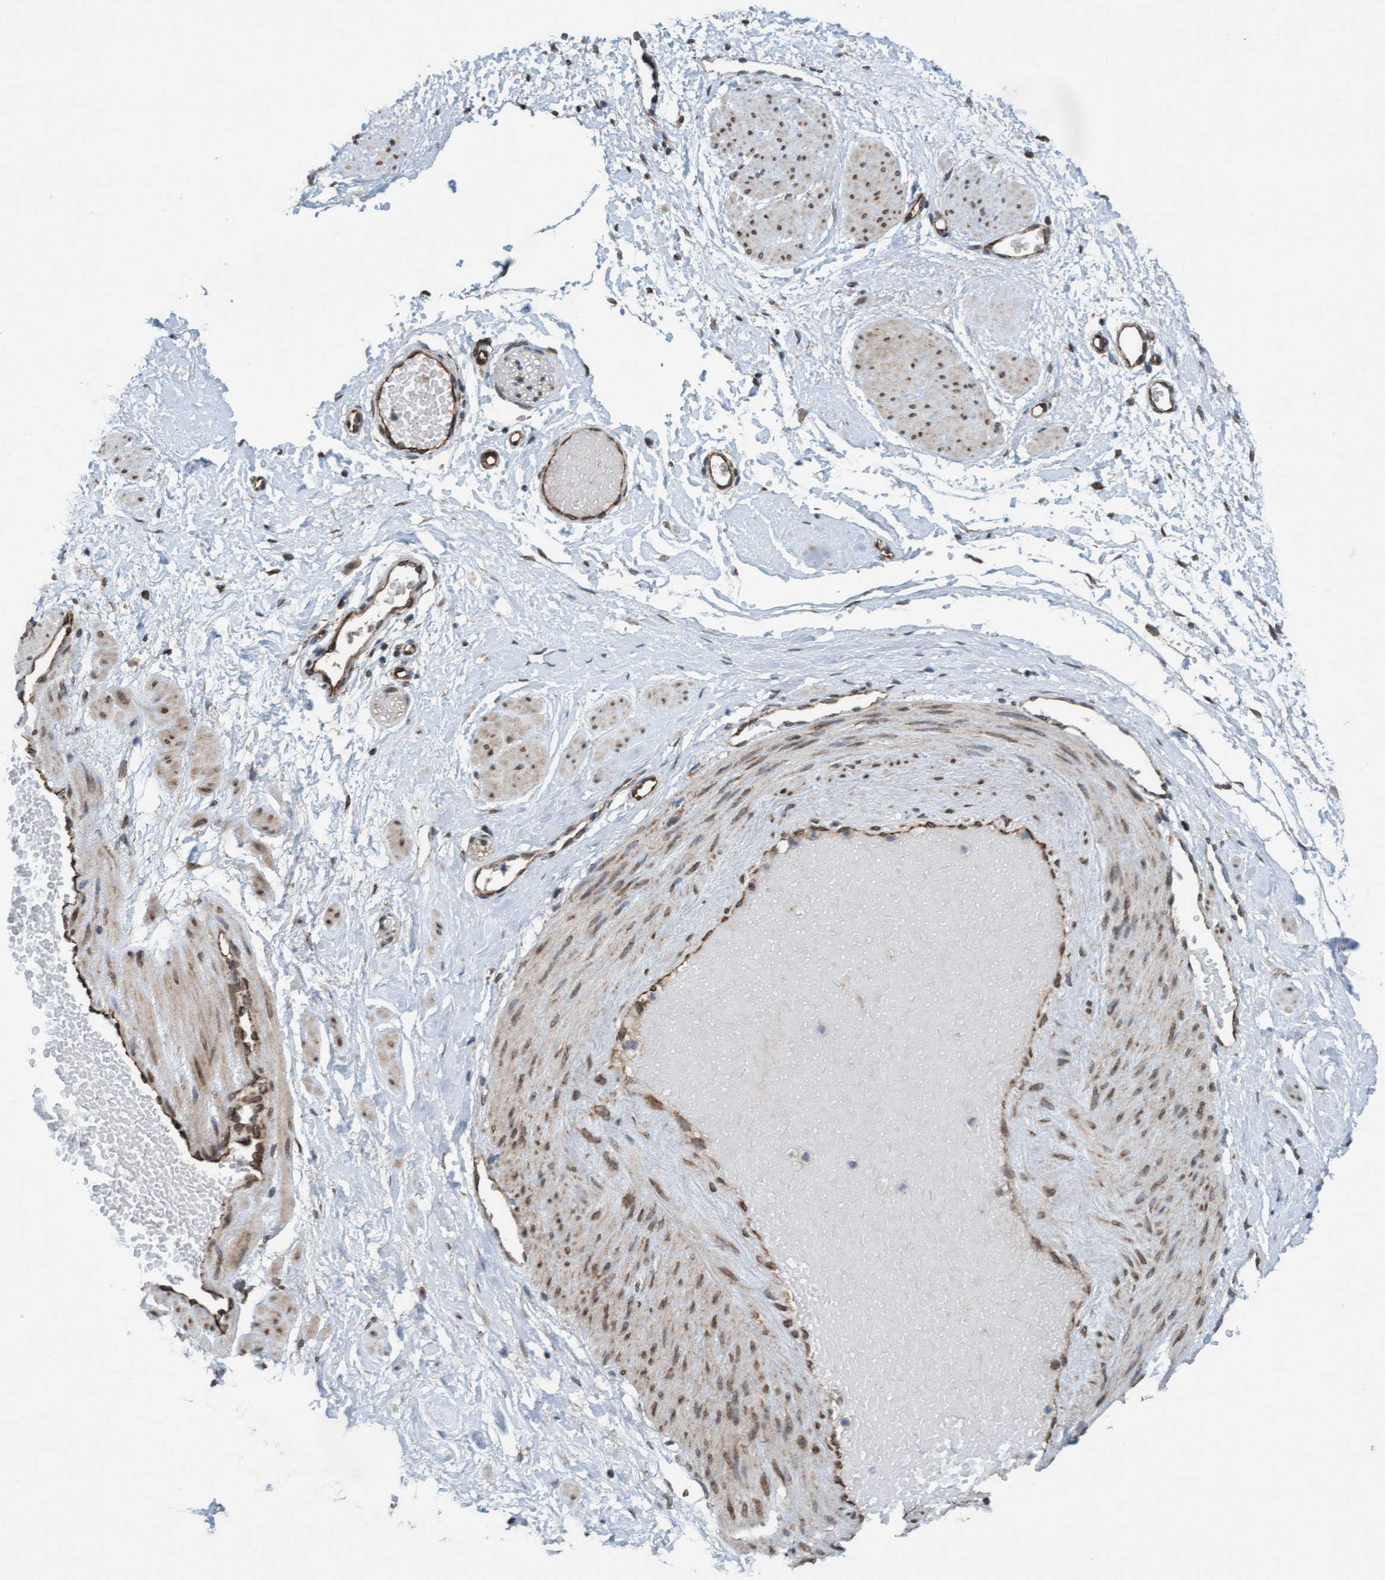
{"staining": {"intensity": "moderate", "quantity": ">75%", "location": "cytoplasmic/membranous"}, "tissue": "adipose tissue", "cell_type": "Adipocytes", "image_type": "normal", "snomed": [{"axis": "morphology", "description": "Normal tissue, NOS"}, {"axis": "topography", "description": "Soft tissue"}], "caption": "Adipose tissue was stained to show a protein in brown. There is medium levels of moderate cytoplasmic/membranous expression in approximately >75% of adipocytes. (IHC, brightfield microscopy, high magnification).", "gene": "MRPS23", "patient": {"sex": "male", "age": 72}}